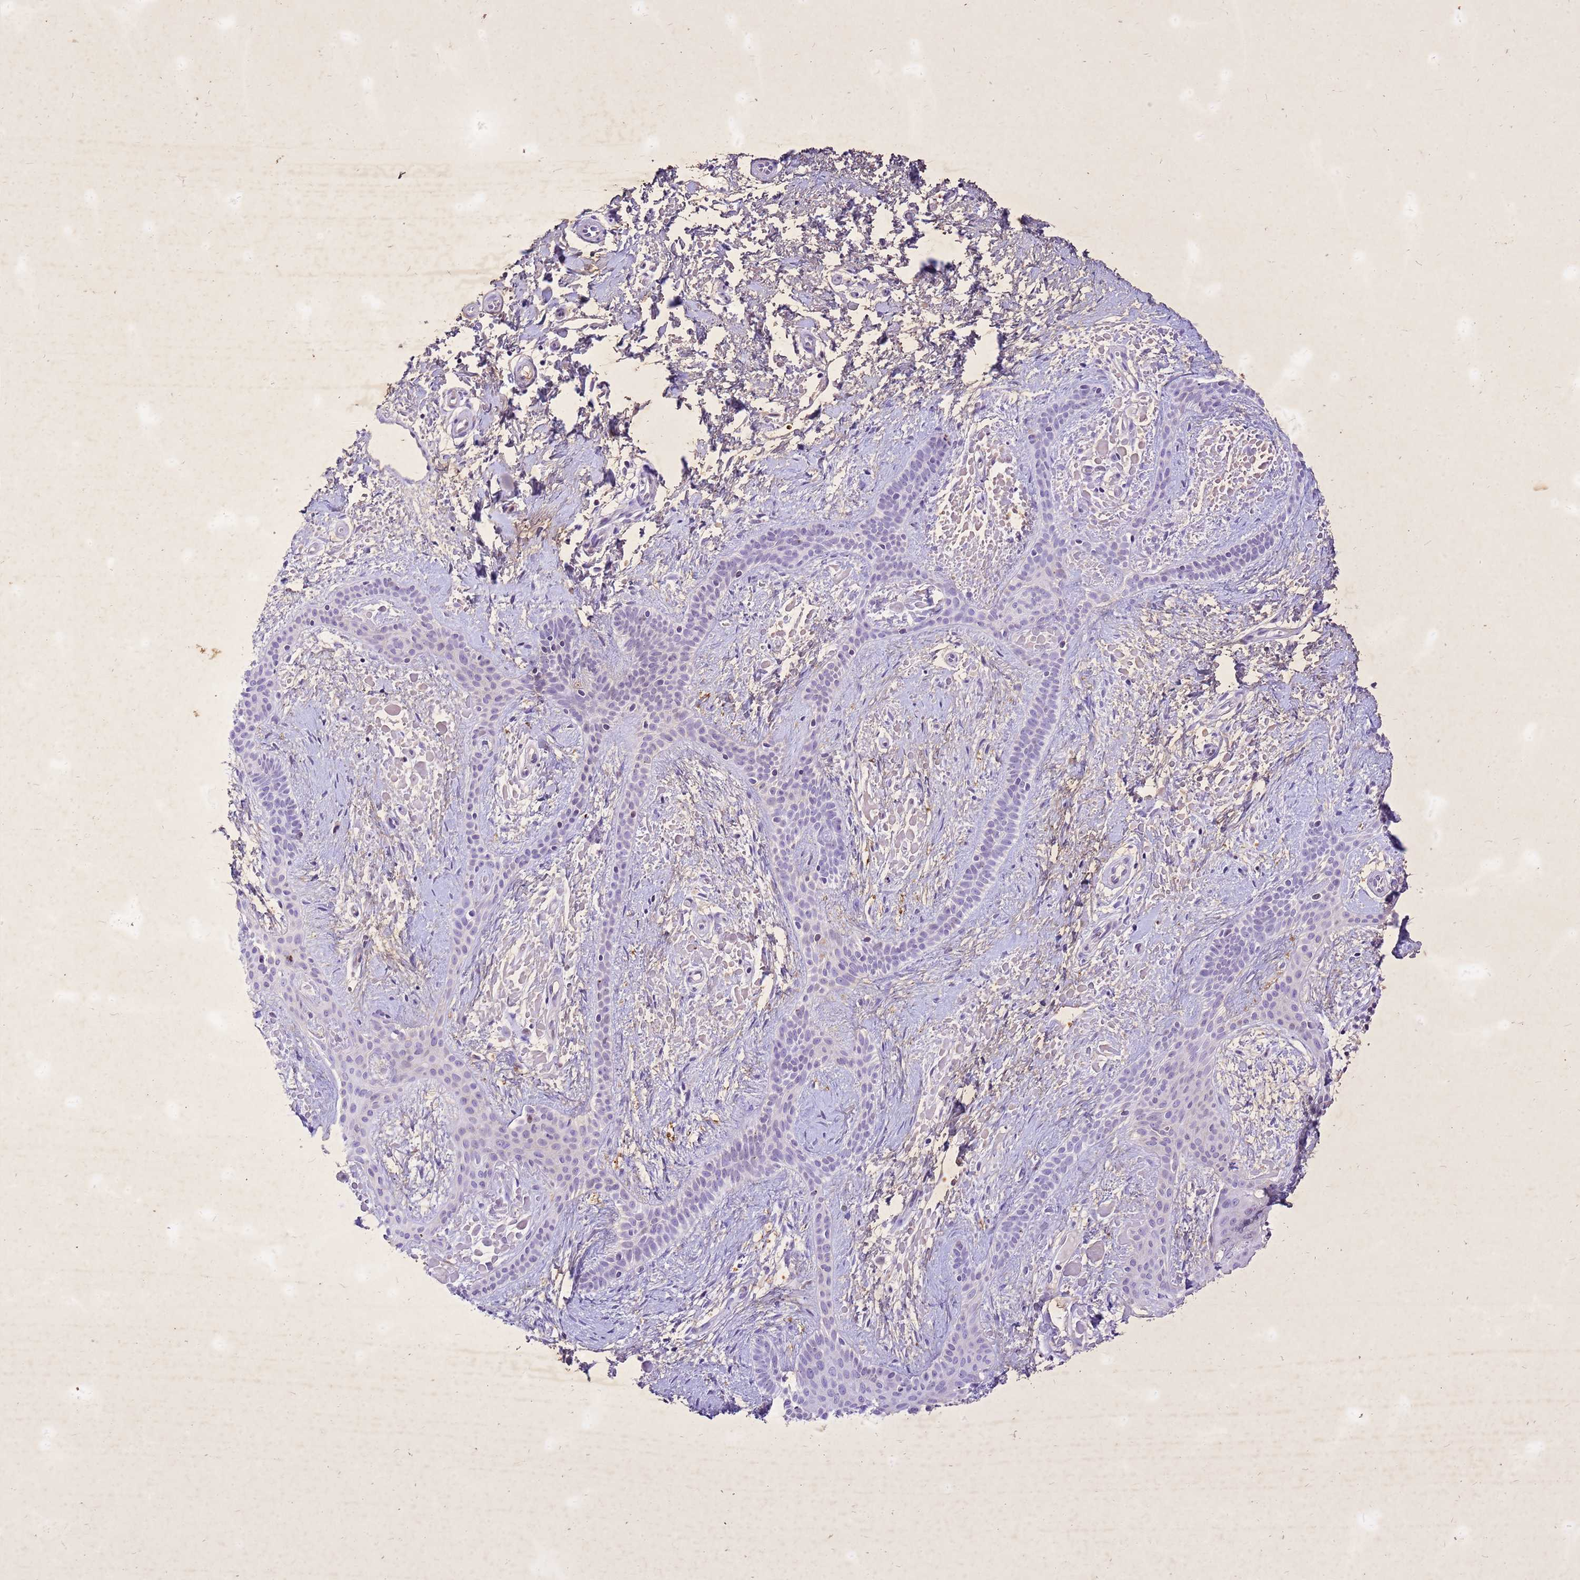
{"staining": {"intensity": "negative", "quantity": "none", "location": "none"}, "tissue": "skin cancer", "cell_type": "Tumor cells", "image_type": "cancer", "snomed": [{"axis": "morphology", "description": "Basal cell carcinoma"}, {"axis": "topography", "description": "Skin"}], "caption": "DAB (3,3'-diaminobenzidine) immunohistochemical staining of skin cancer (basal cell carcinoma) reveals no significant positivity in tumor cells. (Immunohistochemistry, brightfield microscopy, high magnification).", "gene": "COPS9", "patient": {"sex": "male", "age": 78}}